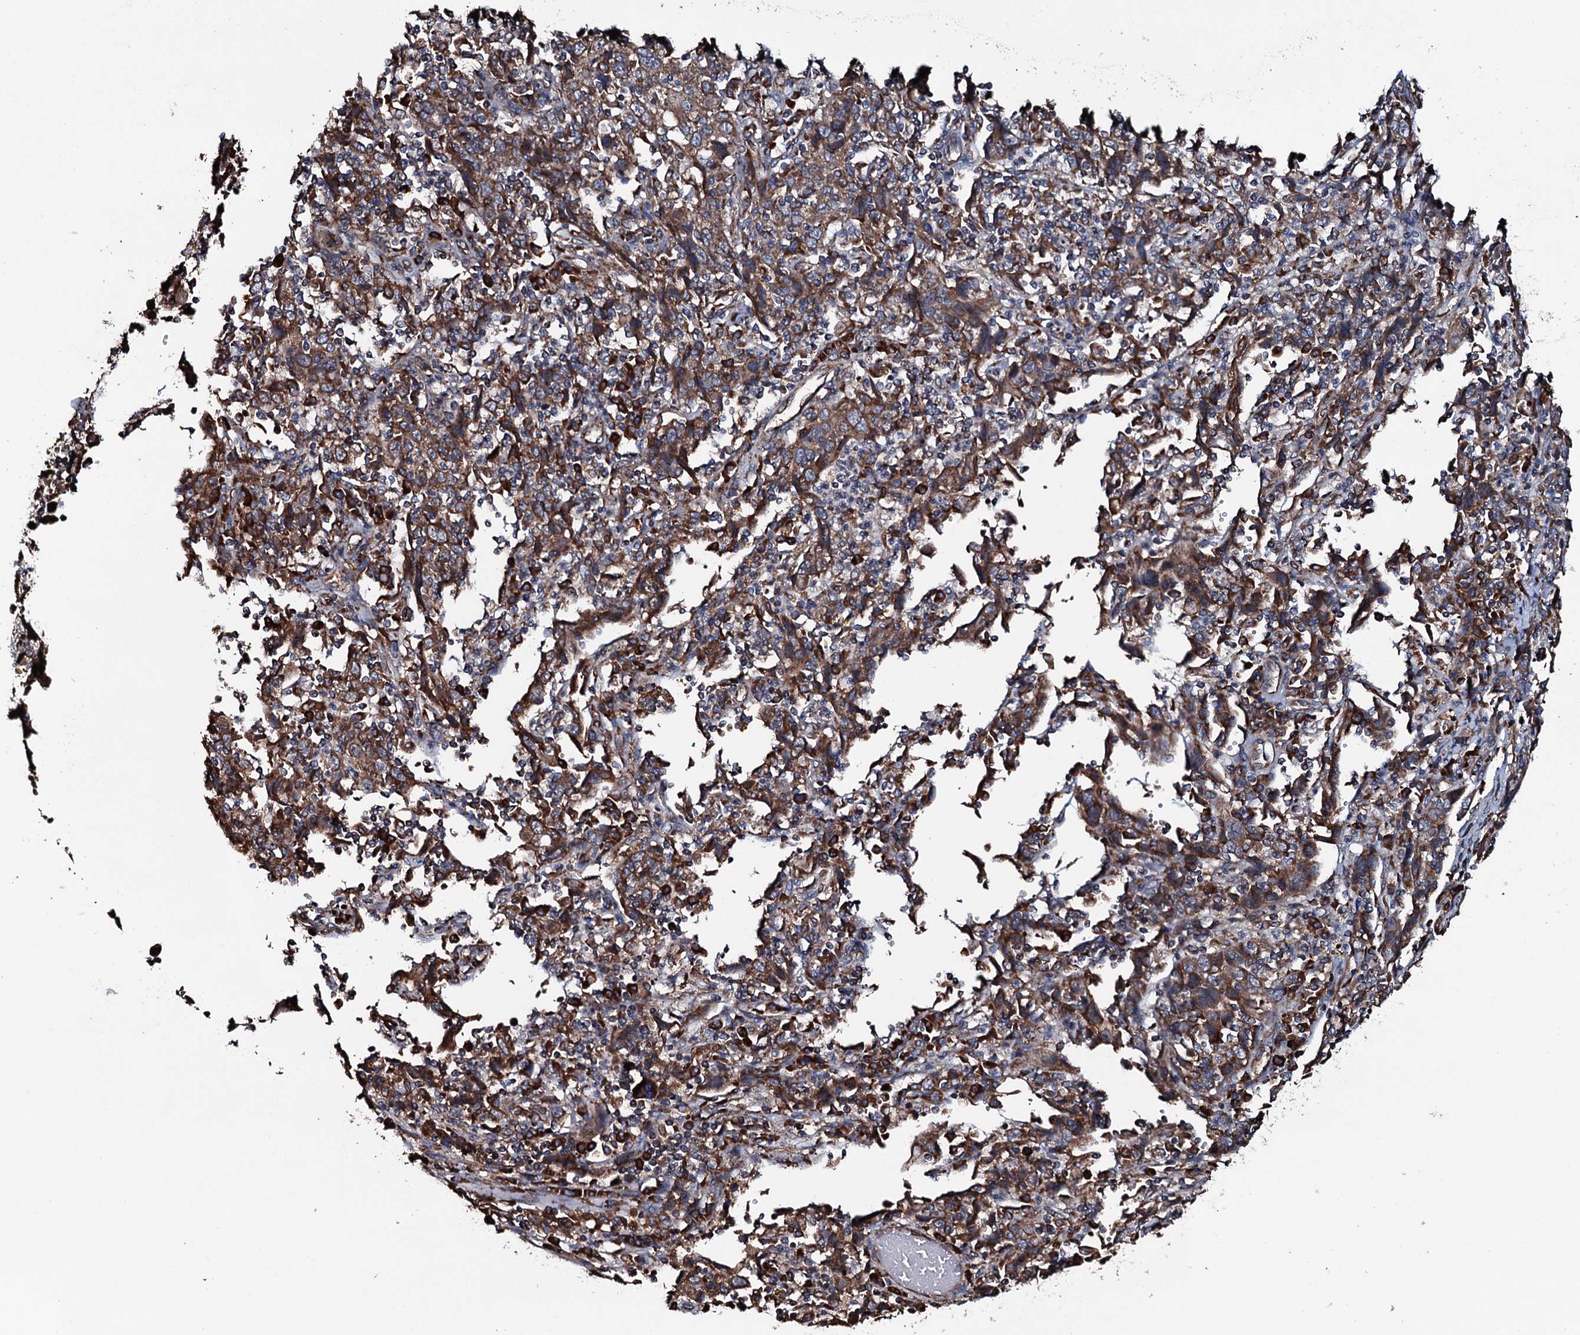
{"staining": {"intensity": "strong", "quantity": ">75%", "location": "cytoplasmic/membranous"}, "tissue": "cervical cancer", "cell_type": "Tumor cells", "image_type": "cancer", "snomed": [{"axis": "morphology", "description": "Squamous cell carcinoma, NOS"}, {"axis": "topography", "description": "Cervix"}], "caption": "About >75% of tumor cells in human squamous cell carcinoma (cervical) display strong cytoplasmic/membranous protein expression as visualized by brown immunohistochemical staining.", "gene": "RAB12", "patient": {"sex": "female", "age": 46}}